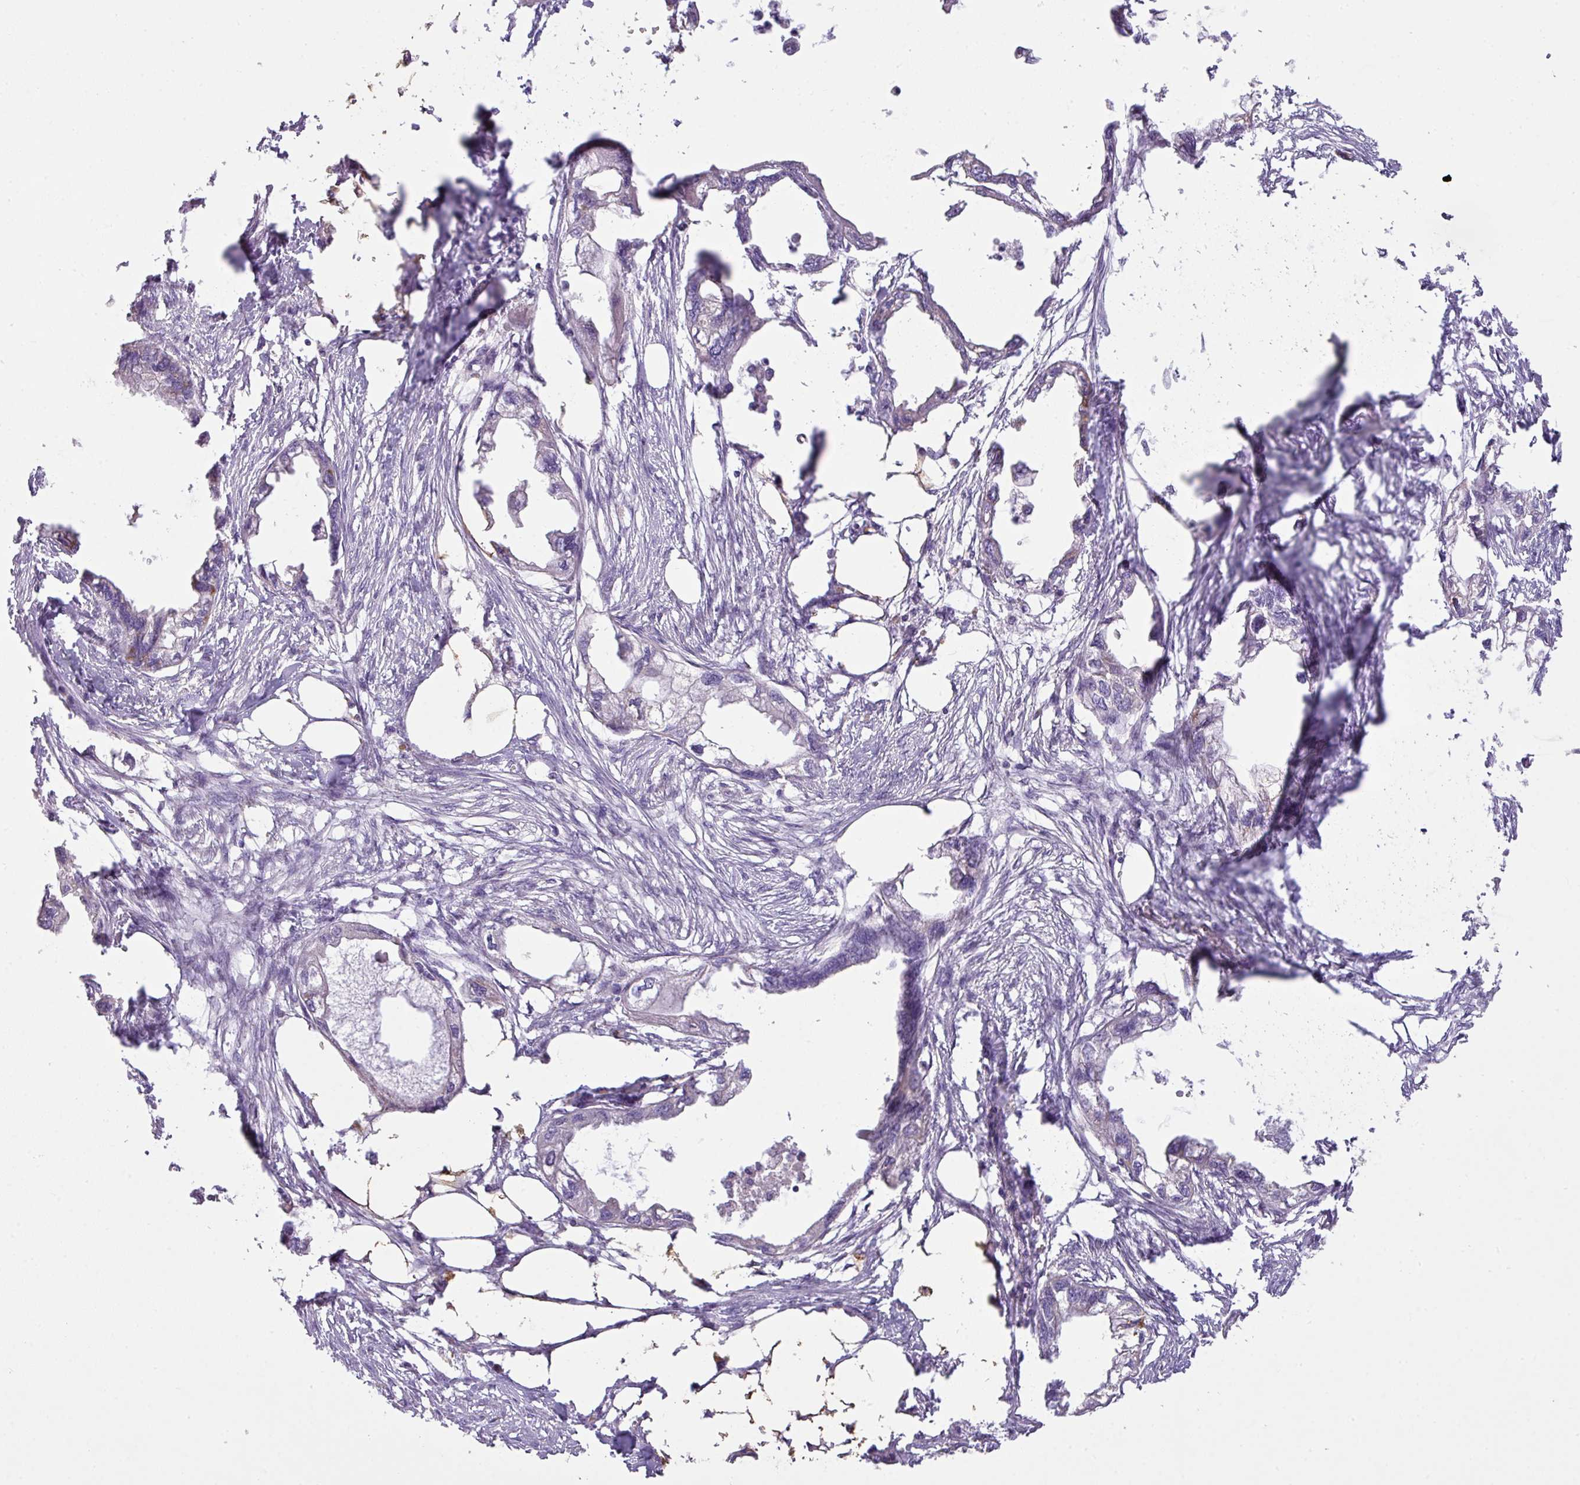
{"staining": {"intensity": "negative", "quantity": "none", "location": "none"}, "tissue": "endometrial cancer", "cell_type": "Tumor cells", "image_type": "cancer", "snomed": [{"axis": "morphology", "description": "Adenocarcinoma, NOS"}, {"axis": "morphology", "description": "Adenocarcinoma, metastatic, NOS"}, {"axis": "topography", "description": "Adipose tissue"}, {"axis": "topography", "description": "Endometrium"}], "caption": "Endometrial cancer (metastatic adenocarcinoma) was stained to show a protein in brown. There is no significant positivity in tumor cells. The staining is performed using DAB brown chromogen with nuclei counter-stained in using hematoxylin.", "gene": "OR6C6", "patient": {"sex": "female", "age": 67}}